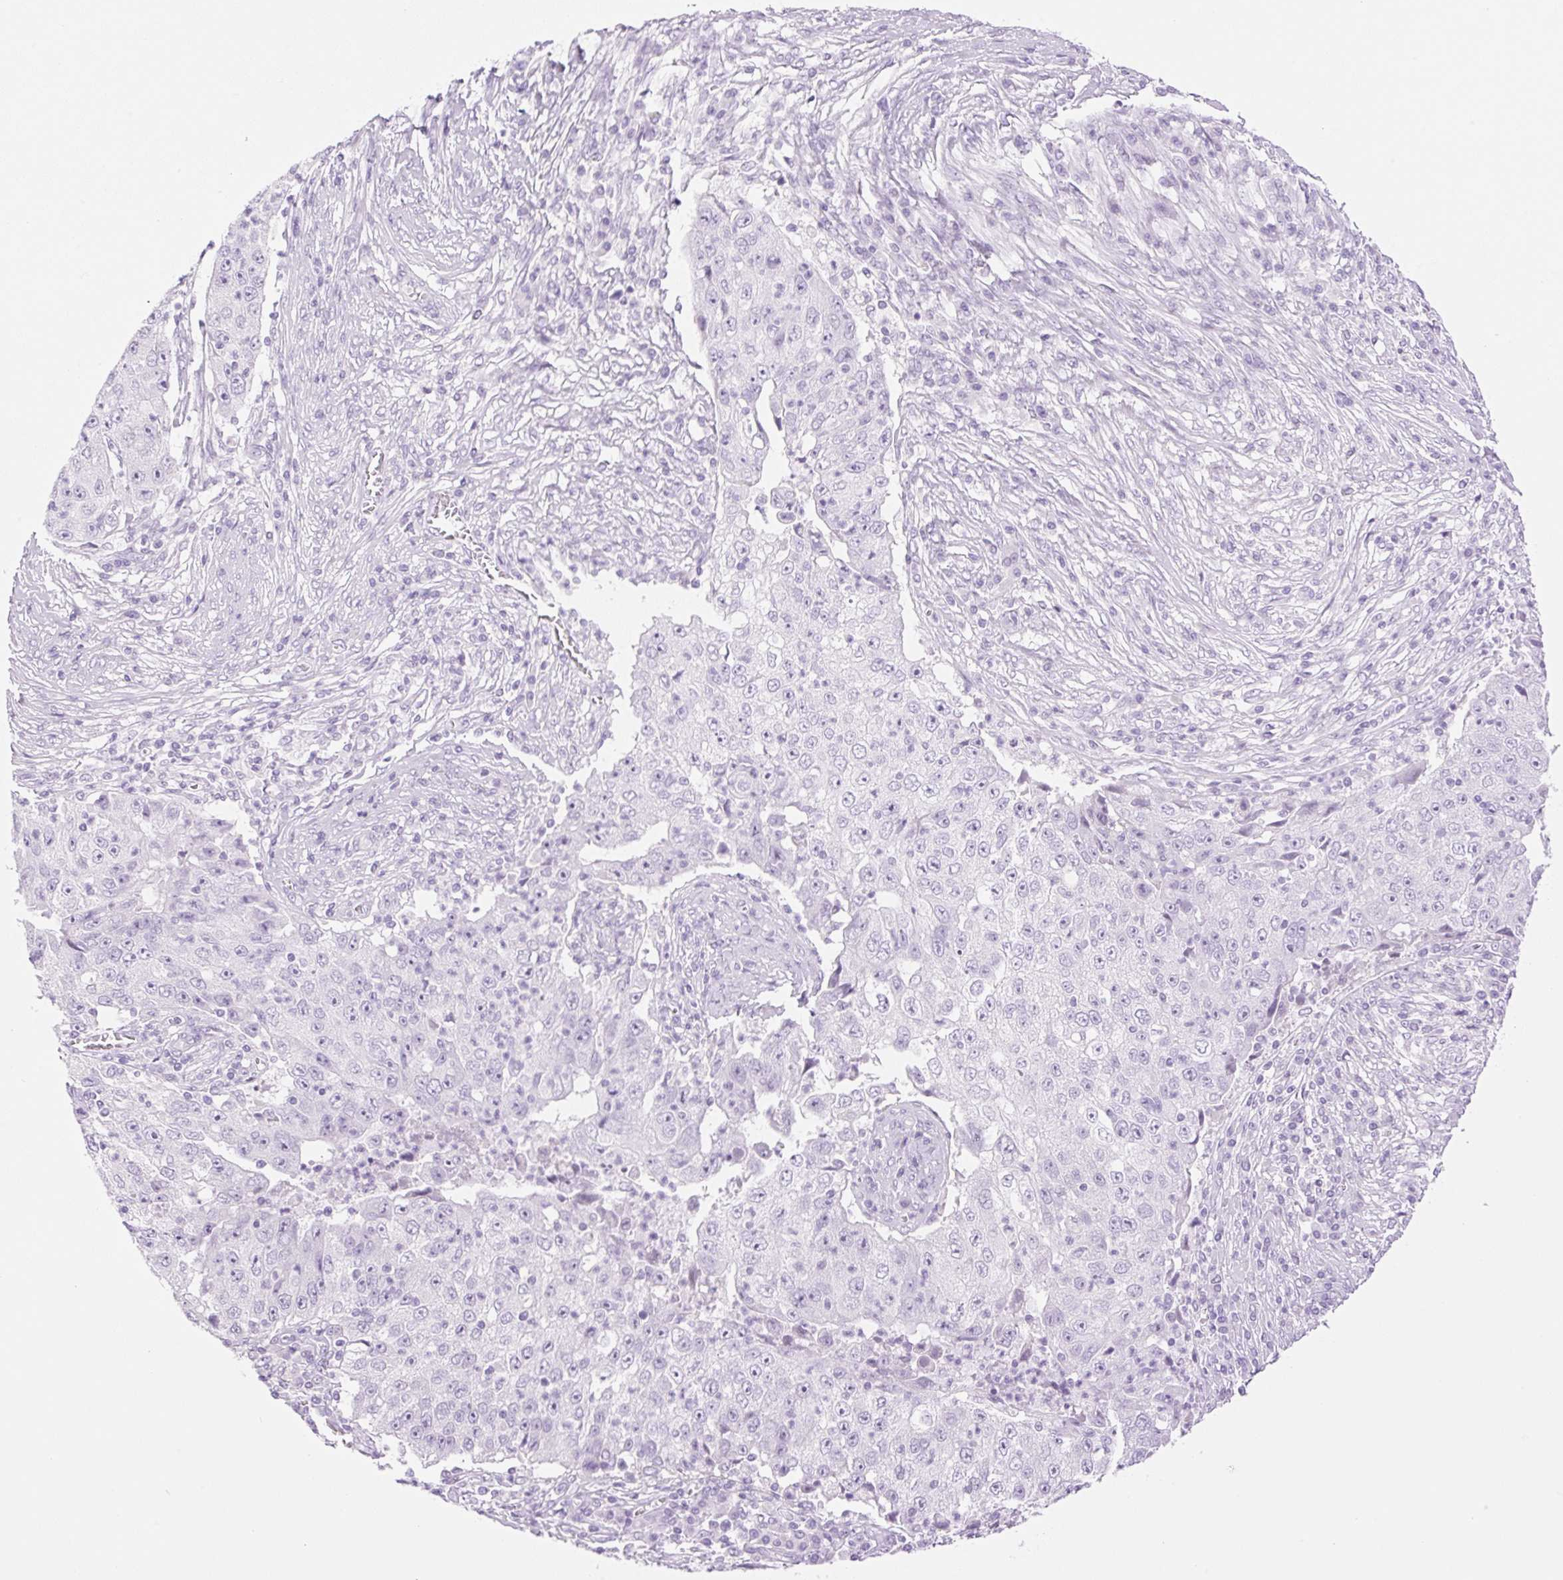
{"staining": {"intensity": "negative", "quantity": "none", "location": "none"}, "tissue": "lung cancer", "cell_type": "Tumor cells", "image_type": "cancer", "snomed": [{"axis": "morphology", "description": "Squamous cell carcinoma, NOS"}, {"axis": "topography", "description": "Lung"}], "caption": "There is no significant expression in tumor cells of squamous cell carcinoma (lung). (DAB immunohistochemistry with hematoxylin counter stain).", "gene": "SP140L", "patient": {"sex": "male", "age": 64}}